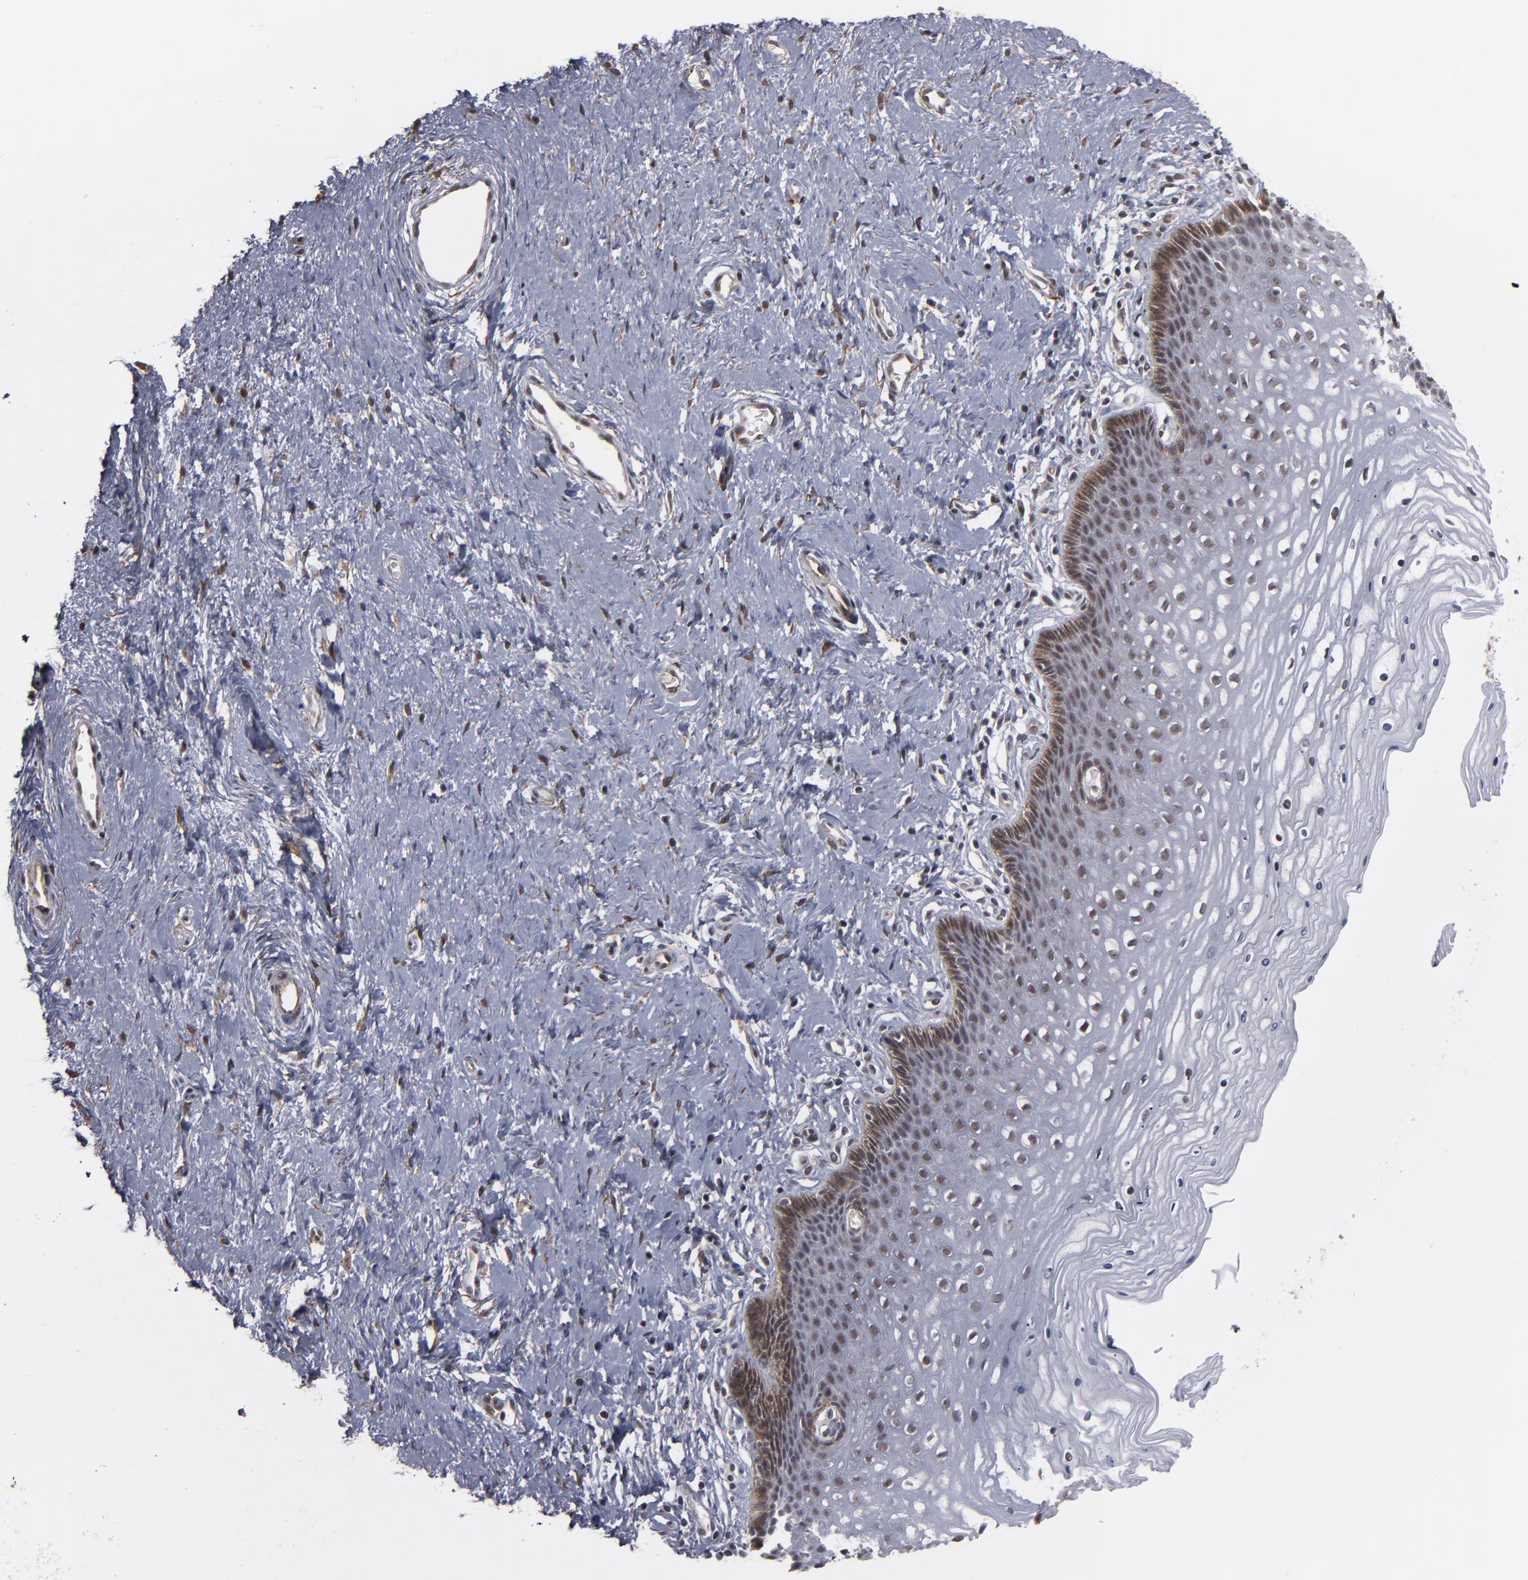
{"staining": {"intensity": "weak", "quantity": ">75%", "location": "nuclear"}, "tissue": "cervix", "cell_type": "Glandular cells", "image_type": "normal", "snomed": [{"axis": "morphology", "description": "Normal tissue, NOS"}, {"axis": "topography", "description": "Cervix"}], "caption": "Immunohistochemical staining of normal cervix demonstrates weak nuclear protein staining in approximately >75% of glandular cells. The staining is performed using DAB brown chromogen to label protein expression. The nuclei are counter-stained blue using hematoxylin.", "gene": "ZNF75A", "patient": {"sex": "female", "age": 39}}